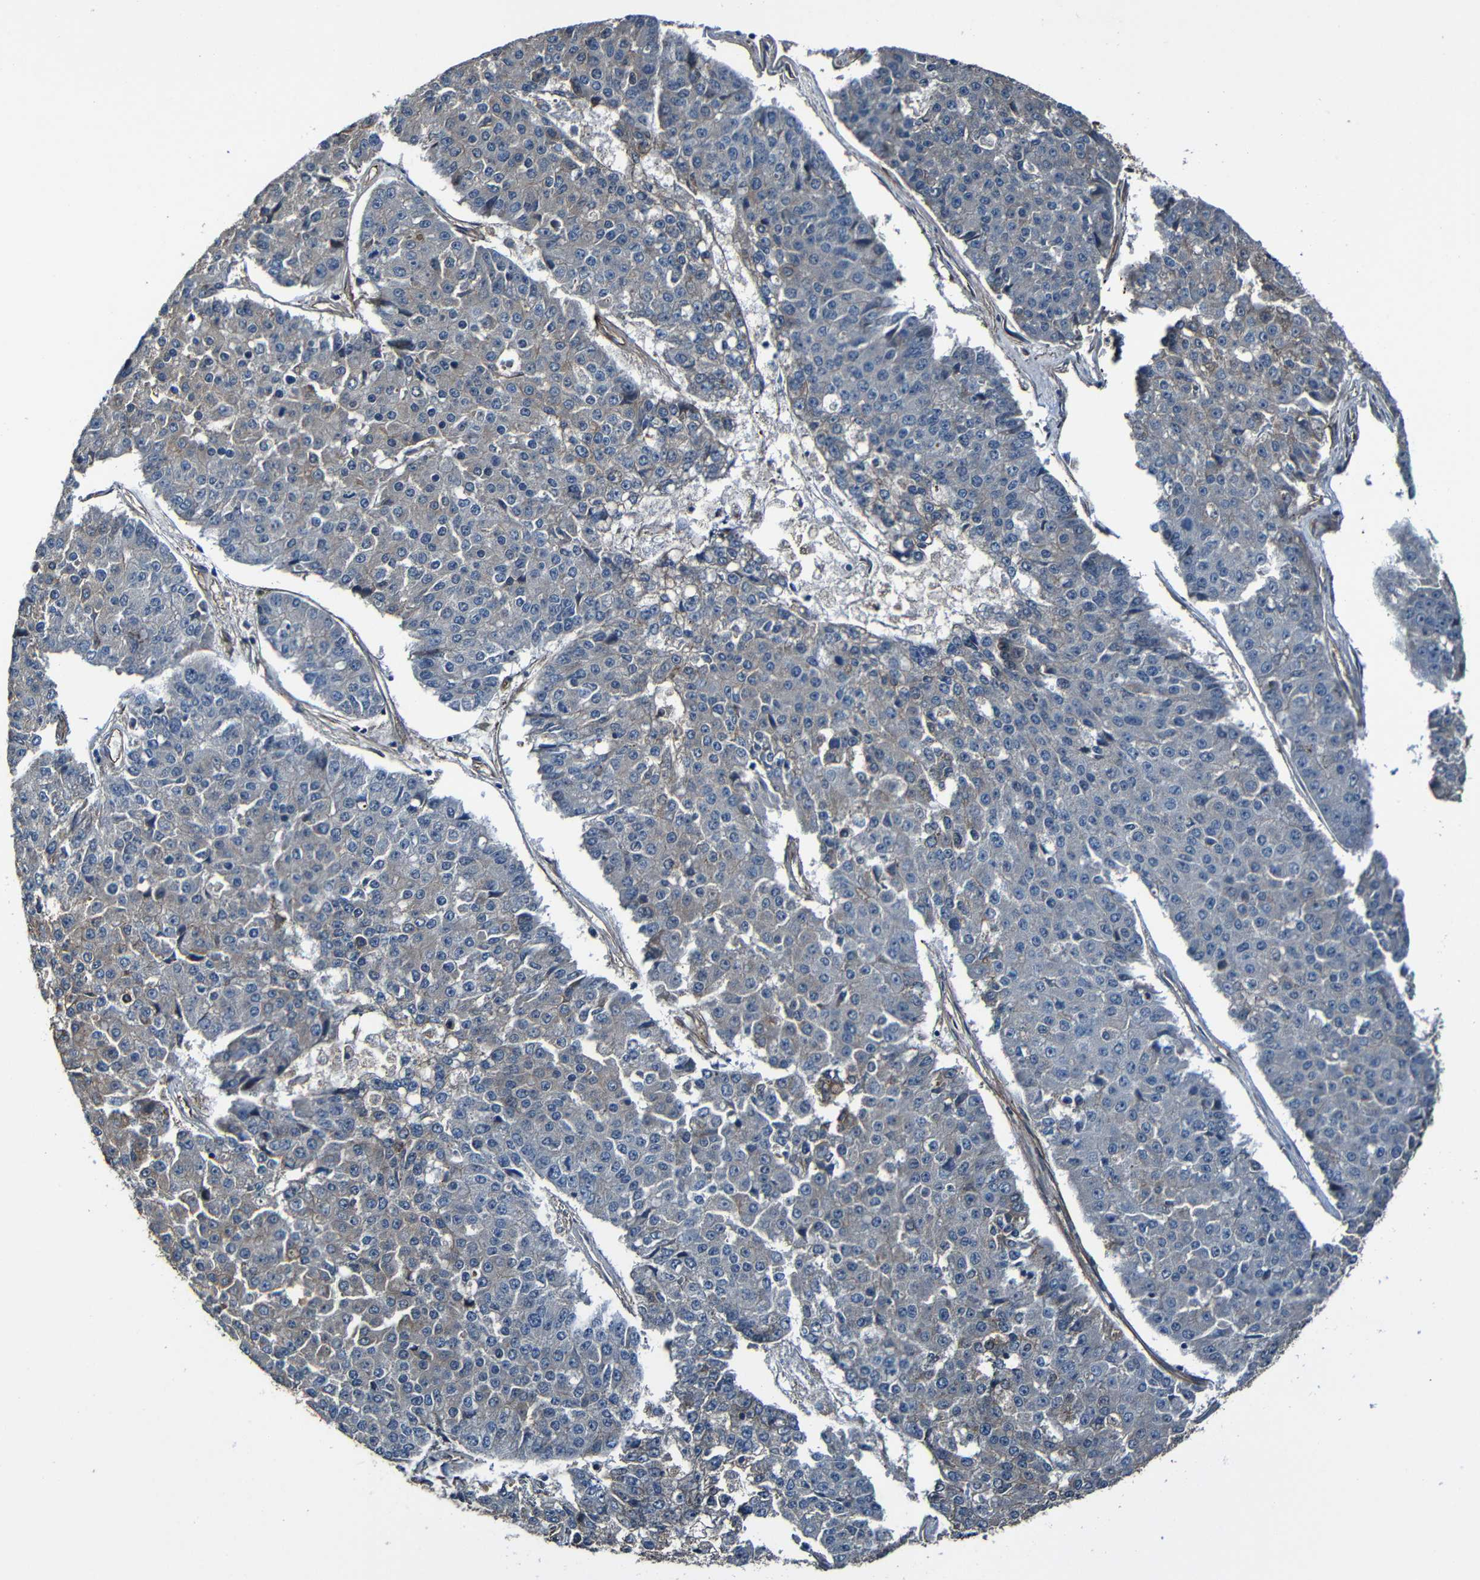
{"staining": {"intensity": "negative", "quantity": "none", "location": "none"}, "tissue": "pancreatic cancer", "cell_type": "Tumor cells", "image_type": "cancer", "snomed": [{"axis": "morphology", "description": "Adenocarcinoma, NOS"}, {"axis": "topography", "description": "Pancreas"}], "caption": "Tumor cells are negative for brown protein staining in pancreatic cancer (adenocarcinoma). (DAB (3,3'-diaminobenzidine) immunohistochemistry visualized using brightfield microscopy, high magnification).", "gene": "LGR5", "patient": {"sex": "male", "age": 50}}